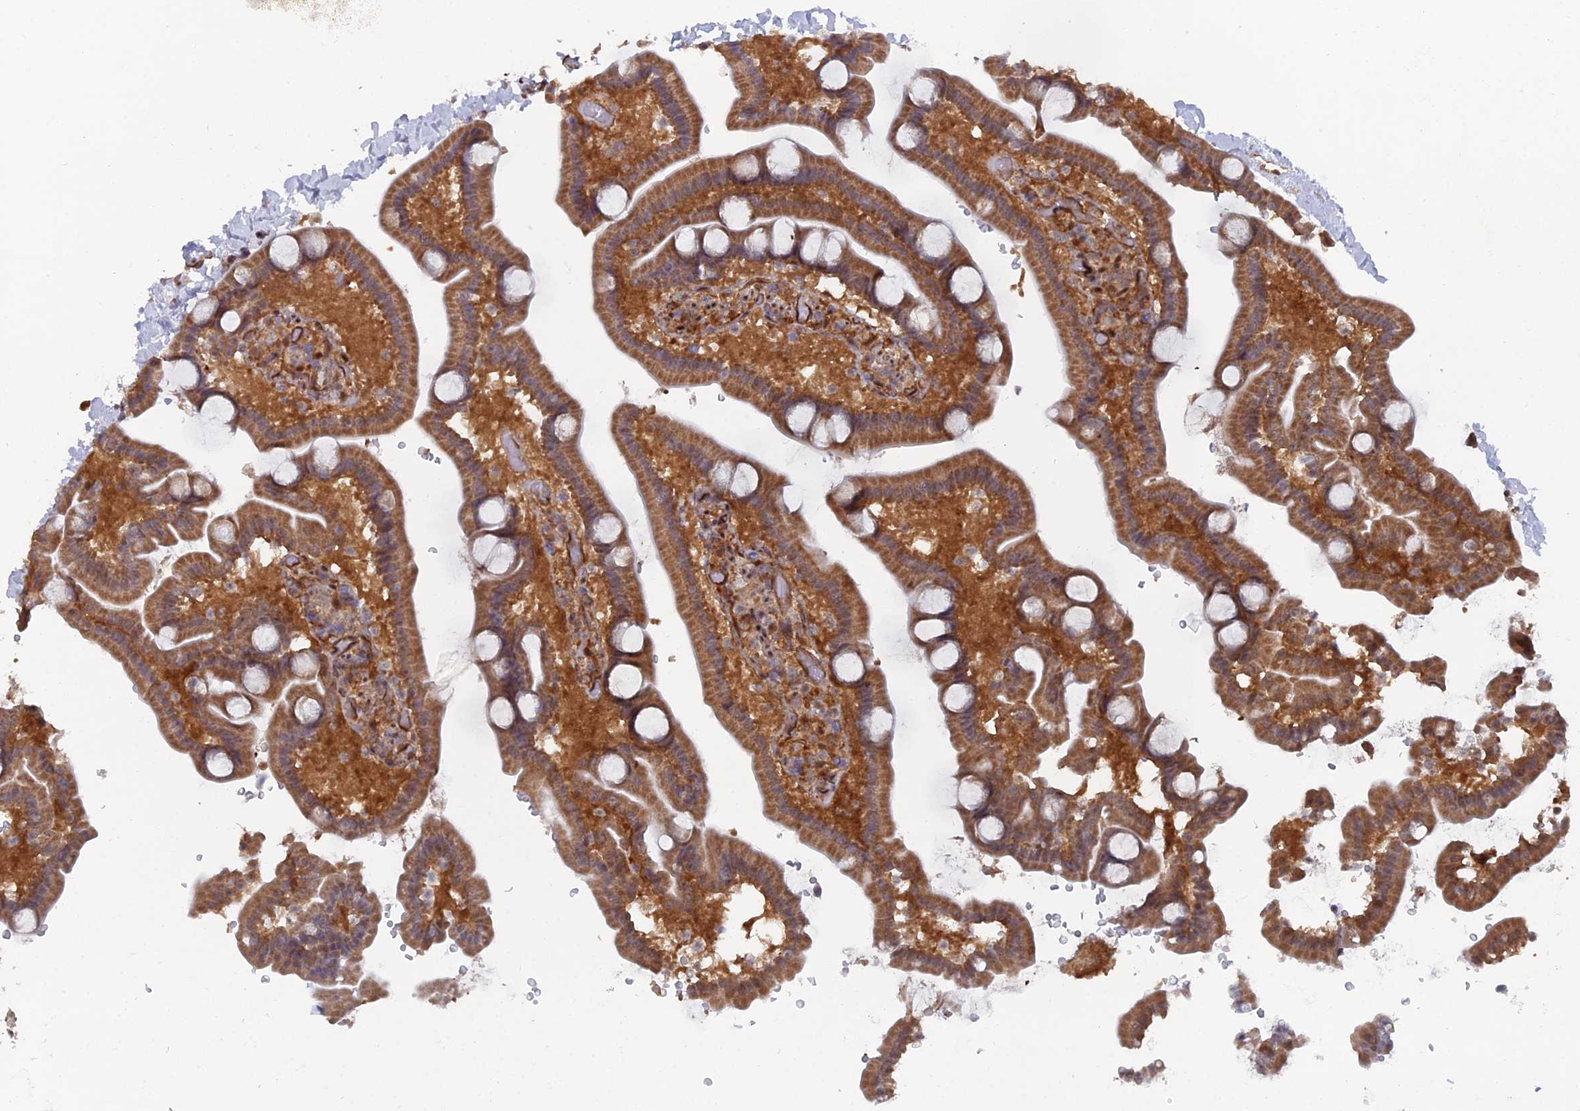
{"staining": {"intensity": "strong", "quantity": ">75%", "location": "cytoplasmic/membranous"}, "tissue": "duodenum", "cell_type": "Glandular cells", "image_type": "normal", "snomed": [{"axis": "morphology", "description": "Normal tissue, NOS"}, {"axis": "topography", "description": "Duodenum"}], "caption": "A micrograph showing strong cytoplasmic/membranous positivity in approximately >75% of glandular cells in benign duodenum, as visualized by brown immunohistochemical staining.", "gene": "UNC5D", "patient": {"sex": "male", "age": 55}}